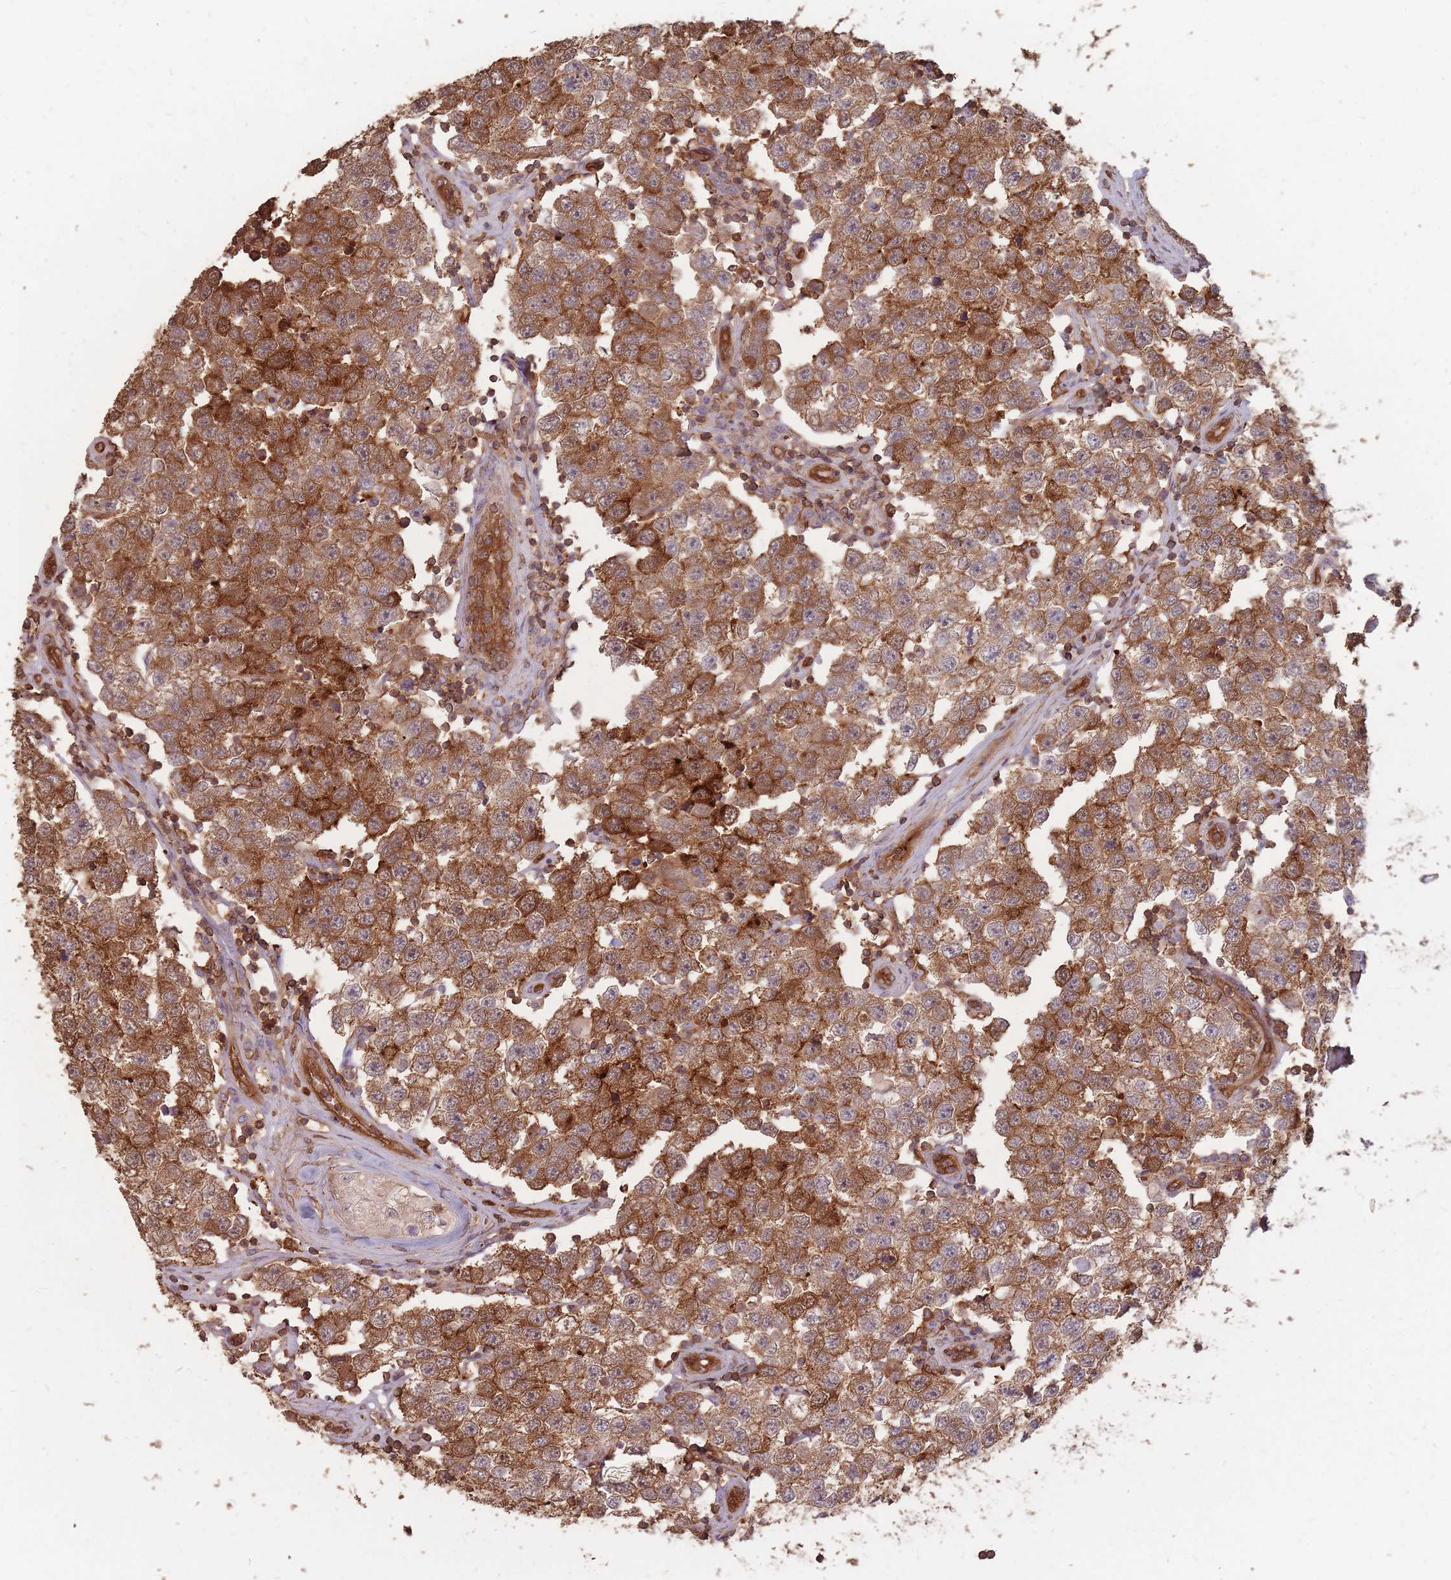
{"staining": {"intensity": "strong", "quantity": ">75%", "location": "cytoplasmic/membranous"}, "tissue": "testis cancer", "cell_type": "Tumor cells", "image_type": "cancer", "snomed": [{"axis": "morphology", "description": "Seminoma, NOS"}, {"axis": "topography", "description": "Testis"}], "caption": "This image reveals seminoma (testis) stained with IHC to label a protein in brown. The cytoplasmic/membranous of tumor cells show strong positivity for the protein. Nuclei are counter-stained blue.", "gene": "PLS3", "patient": {"sex": "male", "age": 34}}